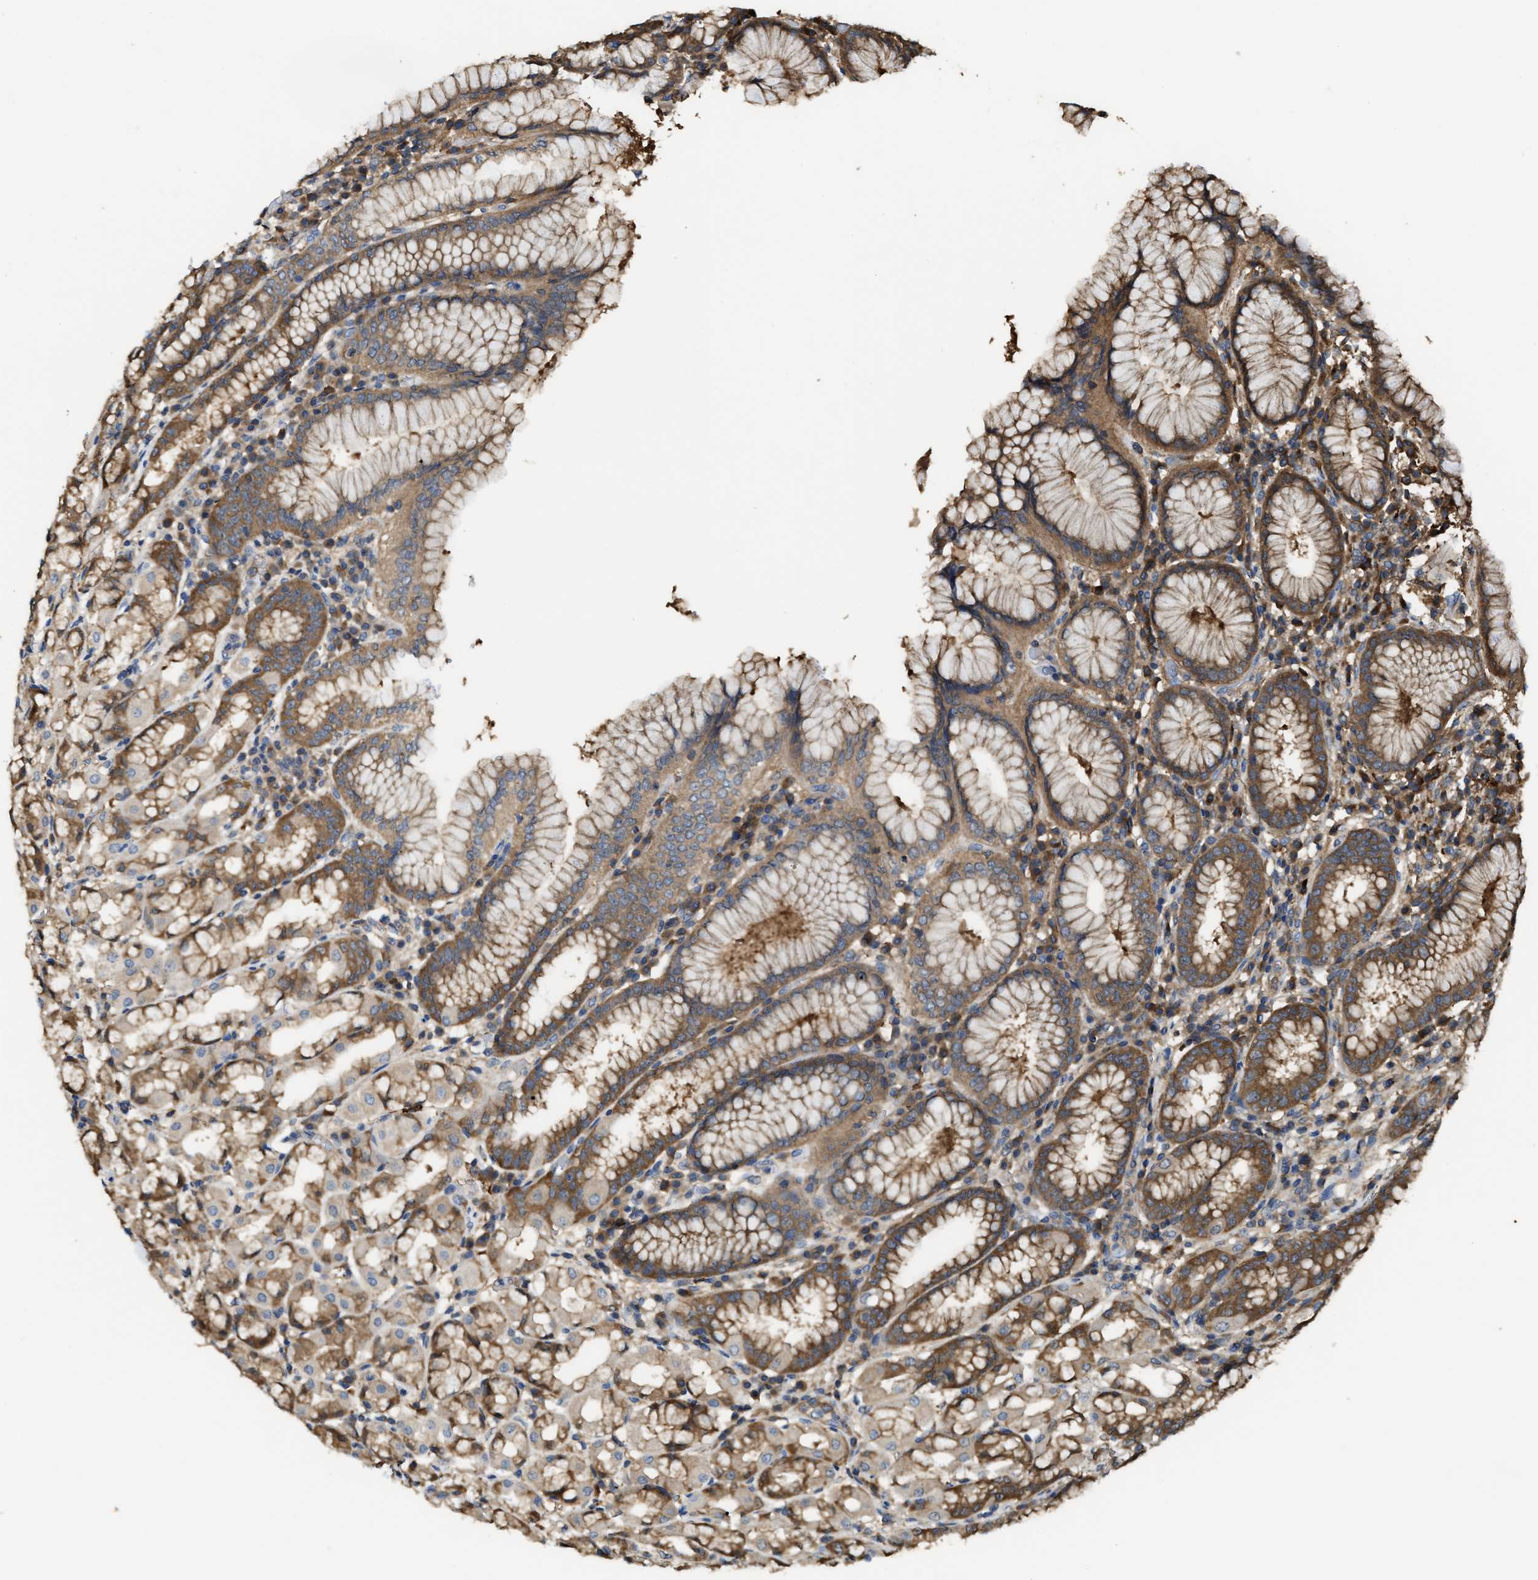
{"staining": {"intensity": "moderate", "quantity": ">75%", "location": "cytoplasmic/membranous"}, "tissue": "stomach", "cell_type": "Glandular cells", "image_type": "normal", "snomed": [{"axis": "morphology", "description": "Normal tissue, NOS"}, {"axis": "topography", "description": "Stomach"}, {"axis": "topography", "description": "Stomach, lower"}], "caption": "Immunohistochemical staining of benign human stomach displays moderate cytoplasmic/membranous protein positivity in about >75% of glandular cells. The staining was performed using DAB, with brown indicating positive protein expression. Nuclei are stained blue with hematoxylin.", "gene": "ATIC", "patient": {"sex": "female", "age": 56}}